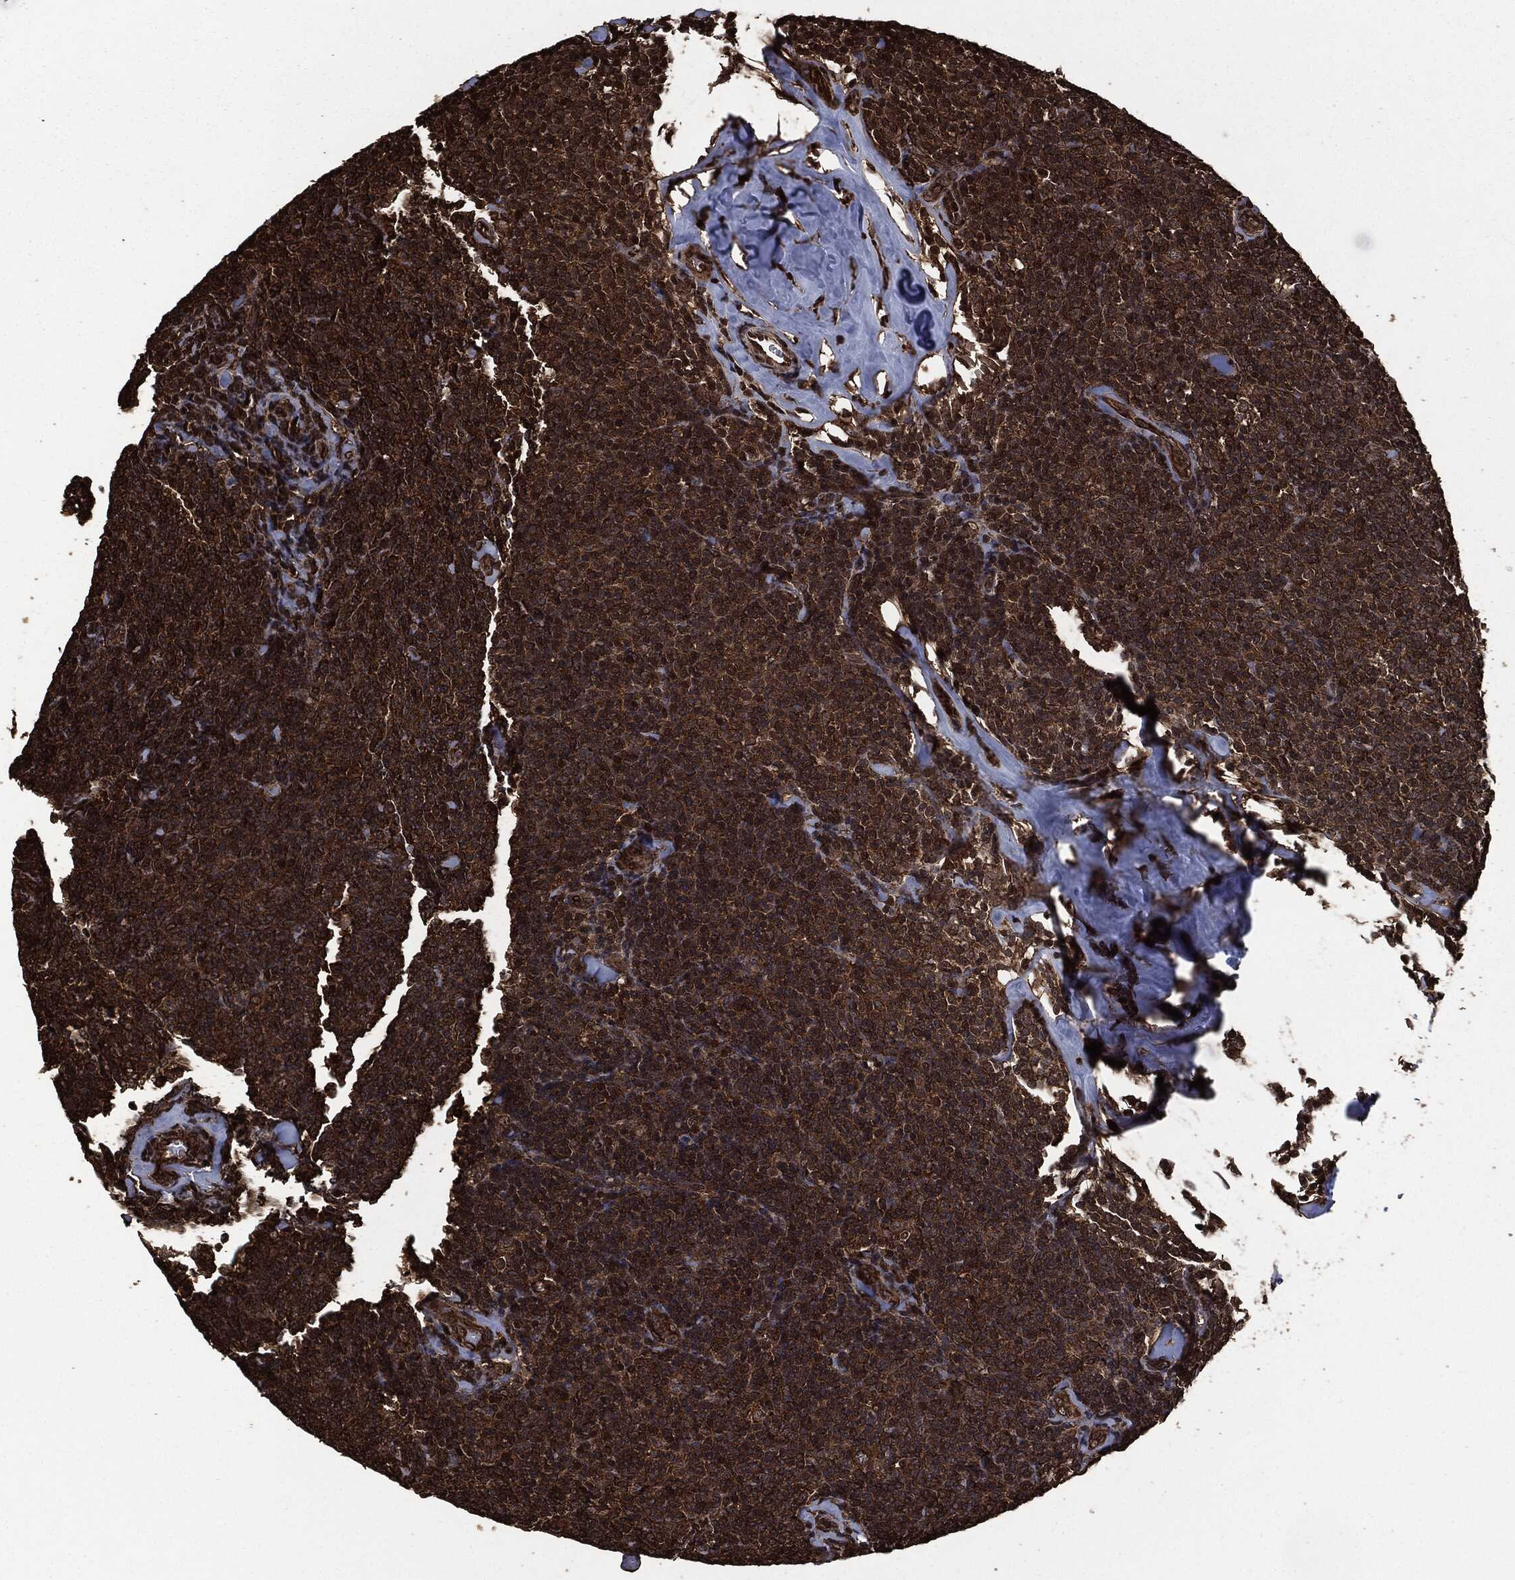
{"staining": {"intensity": "moderate", "quantity": ">75%", "location": "cytoplasmic/membranous"}, "tissue": "lymphoma", "cell_type": "Tumor cells", "image_type": "cancer", "snomed": [{"axis": "morphology", "description": "Malignant lymphoma, non-Hodgkin's type, Low grade"}, {"axis": "topography", "description": "Lymph node"}], "caption": "Protein staining of lymphoma tissue demonstrates moderate cytoplasmic/membranous expression in about >75% of tumor cells.", "gene": "HRAS", "patient": {"sex": "female", "age": 56}}